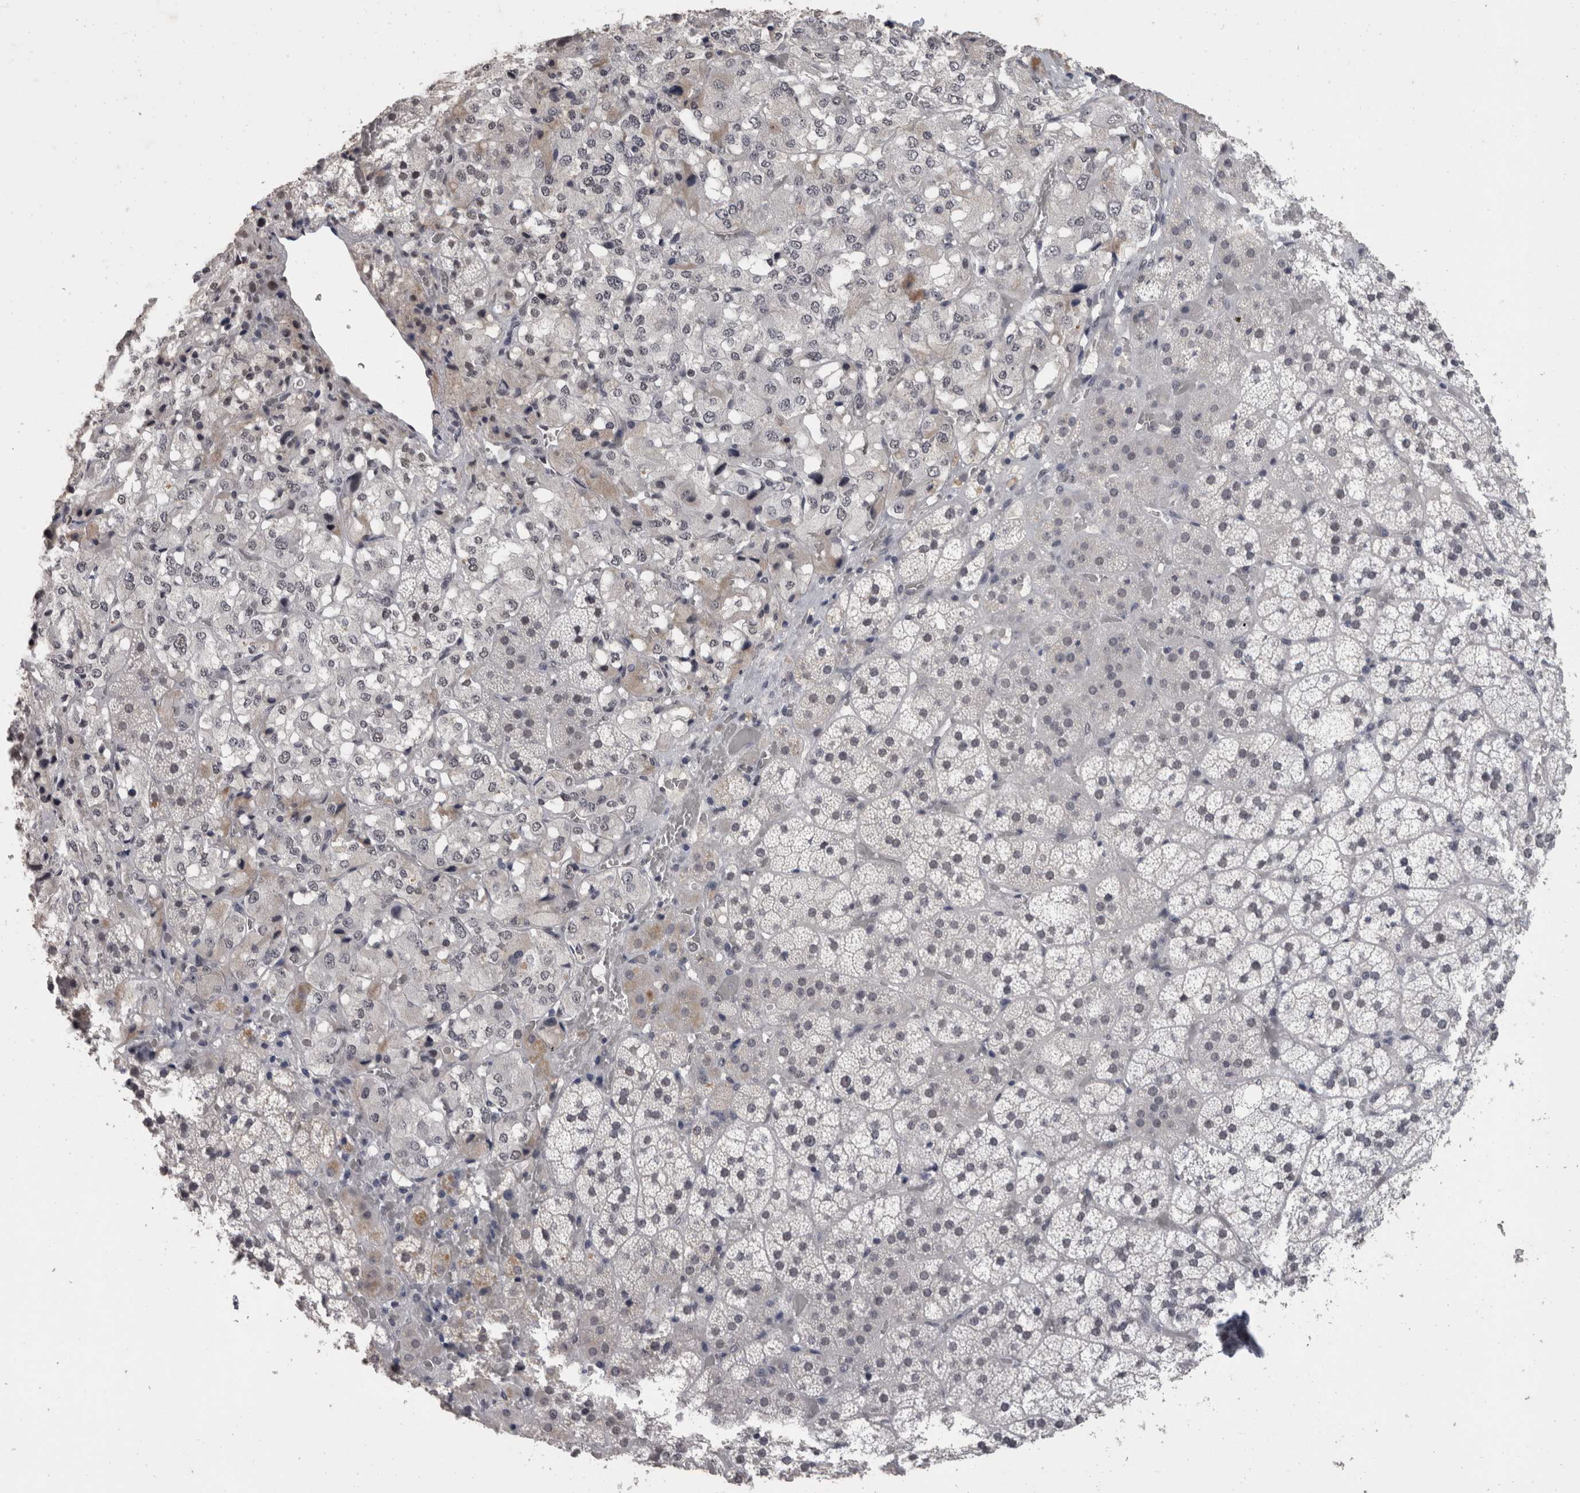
{"staining": {"intensity": "moderate", "quantity": "25%-75%", "location": "nuclear"}, "tissue": "adrenal gland", "cell_type": "Glandular cells", "image_type": "normal", "snomed": [{"axis": "morphology", "description": "Normal tissue, NOS"}, {"axis": "topography", "description": "Adrenal gland"}], "caption": "Adrenal gland stained for a protein exhibits moderate nuclear positivity in glandular cells. The staining was performed using DAB (3,3'-diaminobenzidine), with brown indicating positive protein expression. Nuclei are stained blue with hematoxylin.", "gene": "DDX17", "patient": {"sex": "female", "age": 44}}